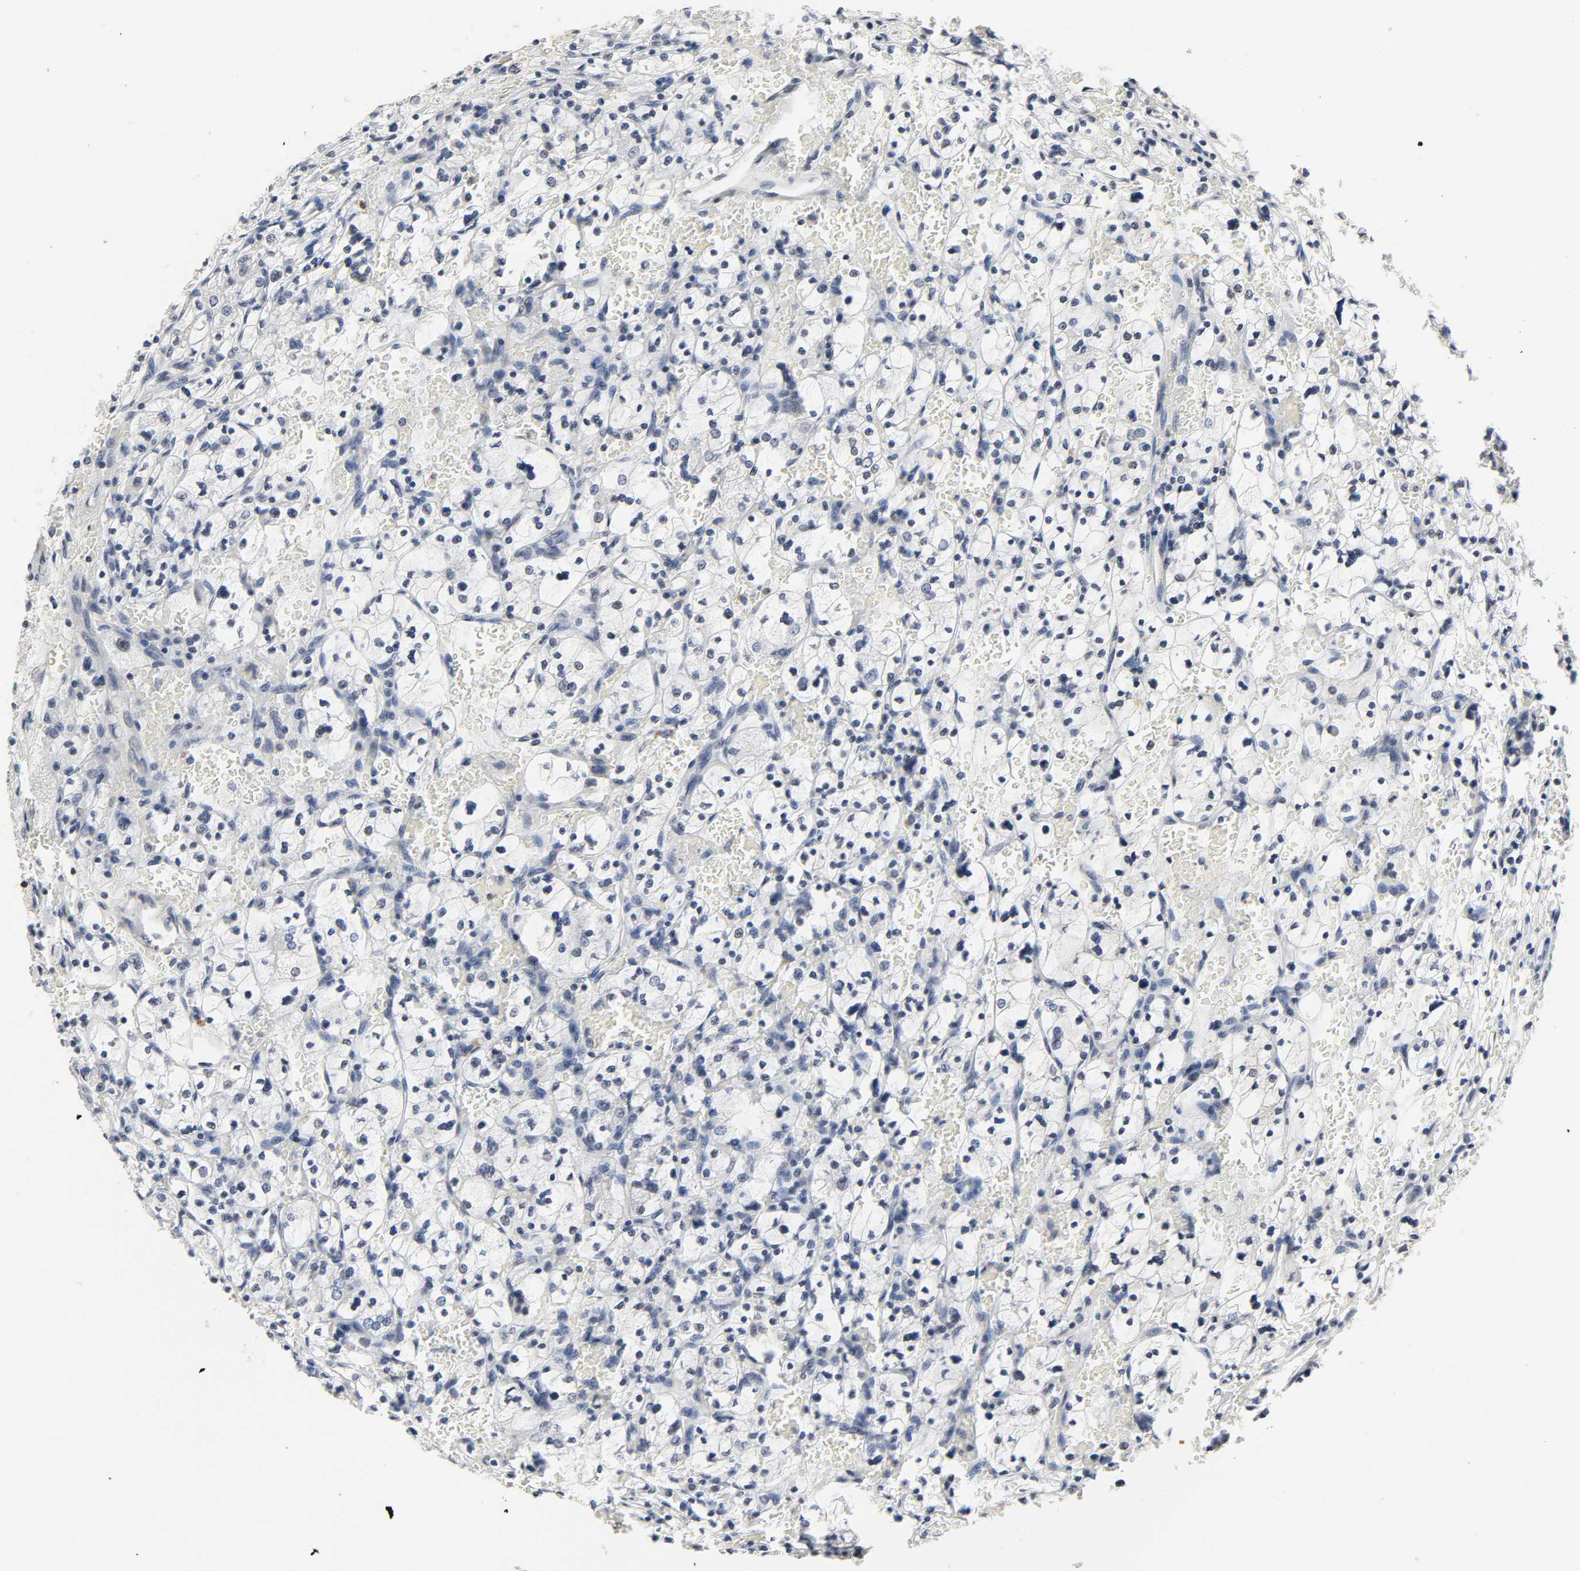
{"staining": {"intensity": "negative", "quantity": "none", "location": "none"}, "tissue": "renal cancer", "cell_type": "Tumor cells", "image_type": "cancer", "snomed": [{"axis": "morphology", "description": "Adenocarcinoma, NOS"}, {"axis": "topography", "description": "Kidney"}], "caption": "DAB (3,3'-diaminobenzidine) immunohistochemical staining of renal cancer (adenocarcinoma) demonstrates no significant expression in tumor cells. (Stains: DAB immunohistochemistry (IHC) with hematoxylin counter stain, Microscopy: brightfield microscopy at high magnification).", "gene": "NCOA6", "patient": {"sex": "female", "age": 83}}